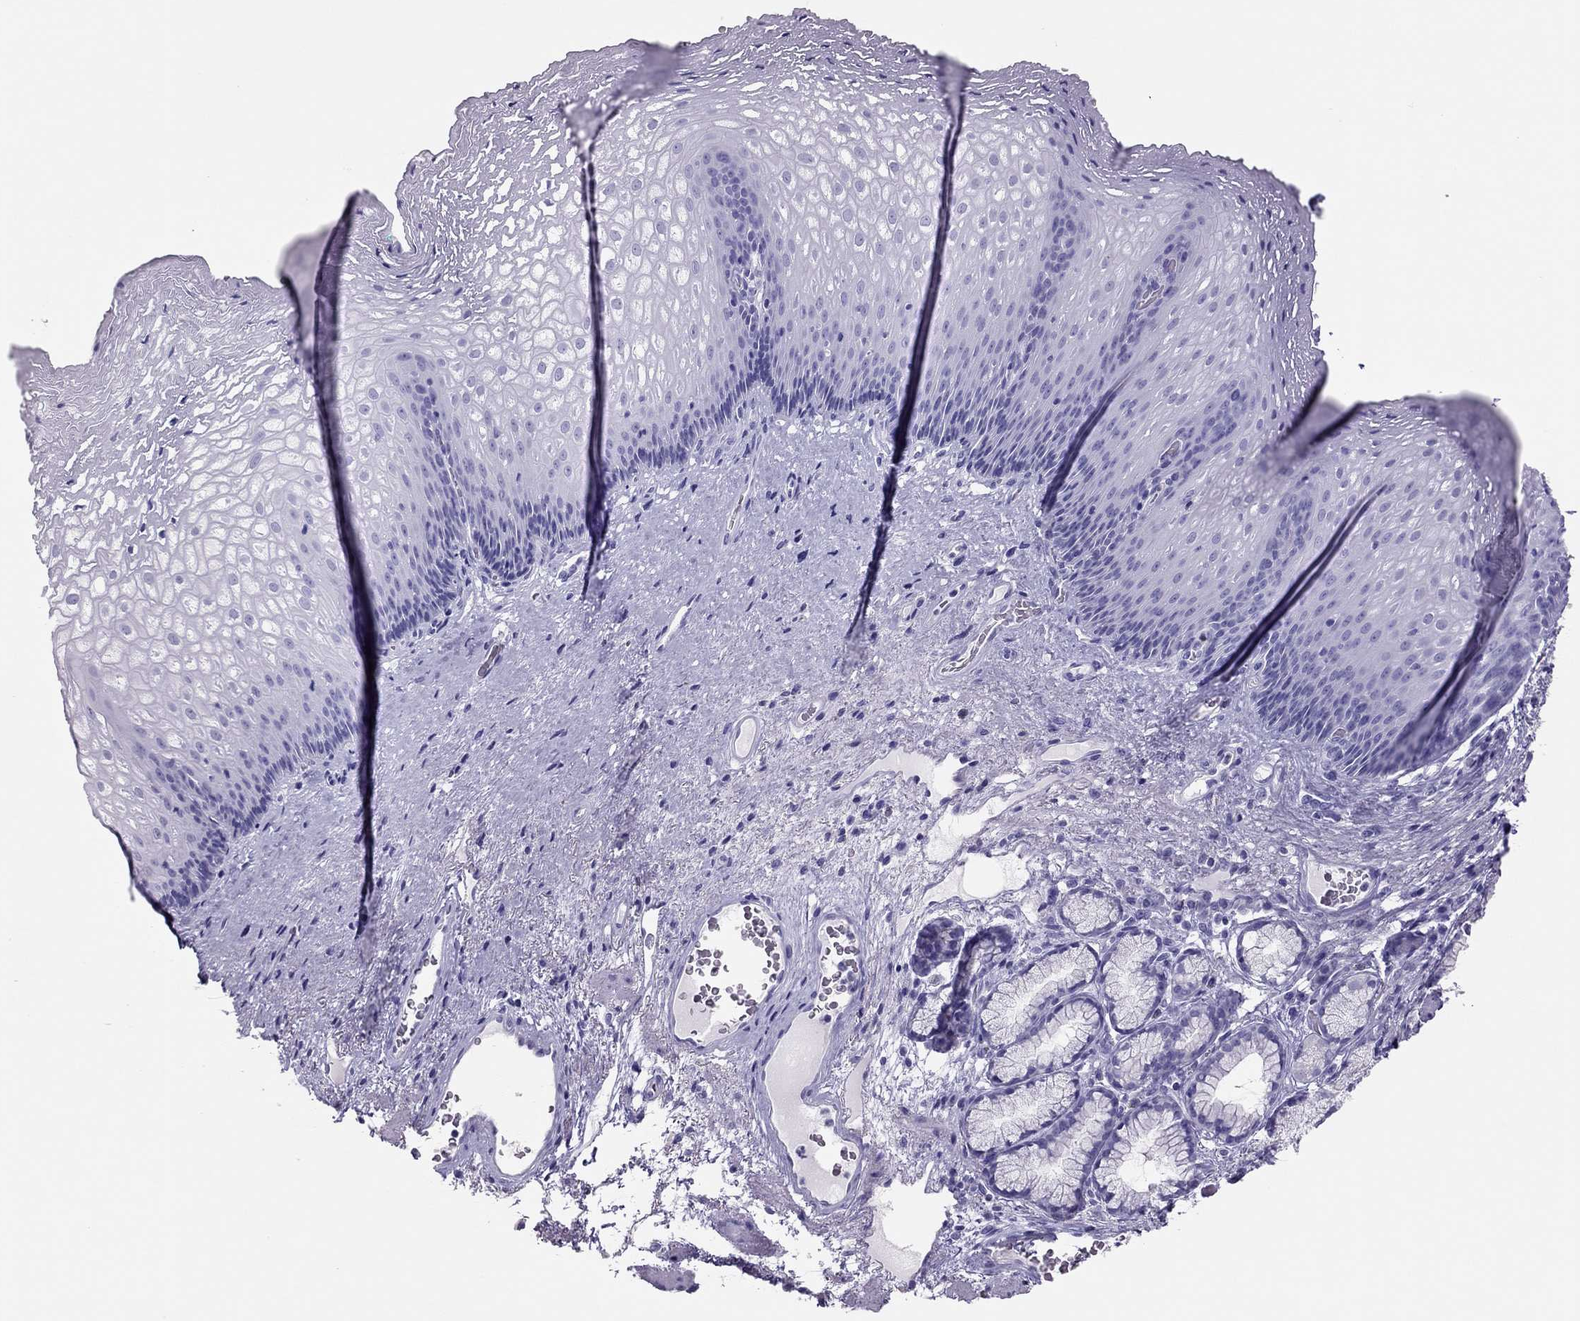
{"staining": {"intensity": "negative", "quantity": "none", "location": "none"}, "tissue": "esophagus", "cell_type": "Squamous epithelial cells", "image_type": "normal", "snomed": [{"axis": "morphology", "description": "Normal tissue, NOS"}, {"axis": "topography", "description": "Esophagus"}], "caption": "Immunohistochemistry micrograph of benign esophagus stained for a protein (brown), which demonstrates no expression in squamous epithelial cells.", "gene": "TSHB", "patient": {"sex": "male", "age": 76}}